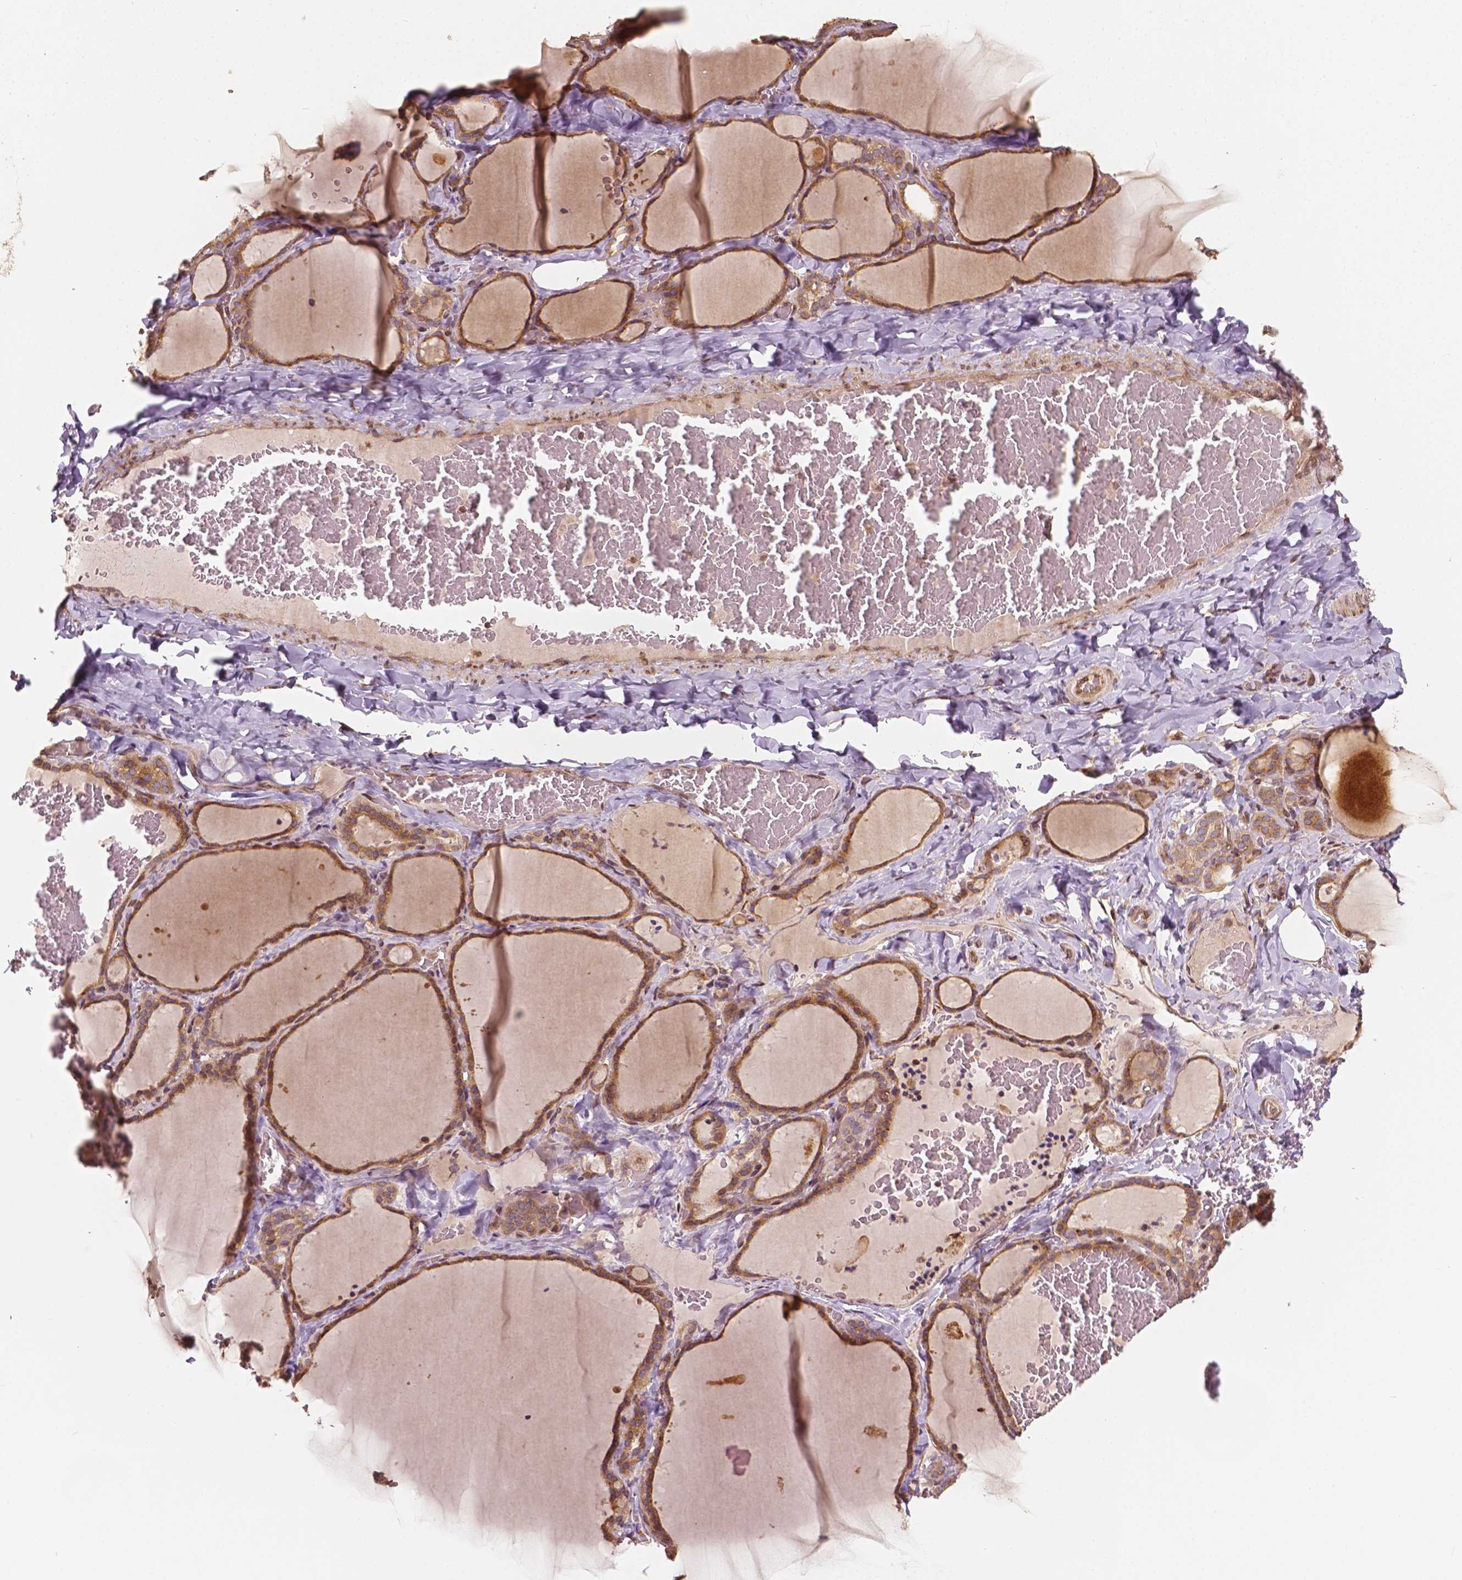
{"staining": {"intensity": "moderate", "quantity": ">75%", "location": "cytoplasmic/membranous"}, "tissue": "thyroid gland", "cell_type": "Glandular cells", "image_type": "normal", "snomed": [{"axis": "morphology", "description": "Normal tissue, NOS"}, {"axis": "topography", "description": "Thyroid gland"}], "caption": "This photomicrograph shows IHC staining of benign human thyroid gland, with medium moderate cytoplasmic/membranous expression in about >75% of glandular cells.", "gene": "G3BP1", "patient": {"sex": "female", "age": 22}}